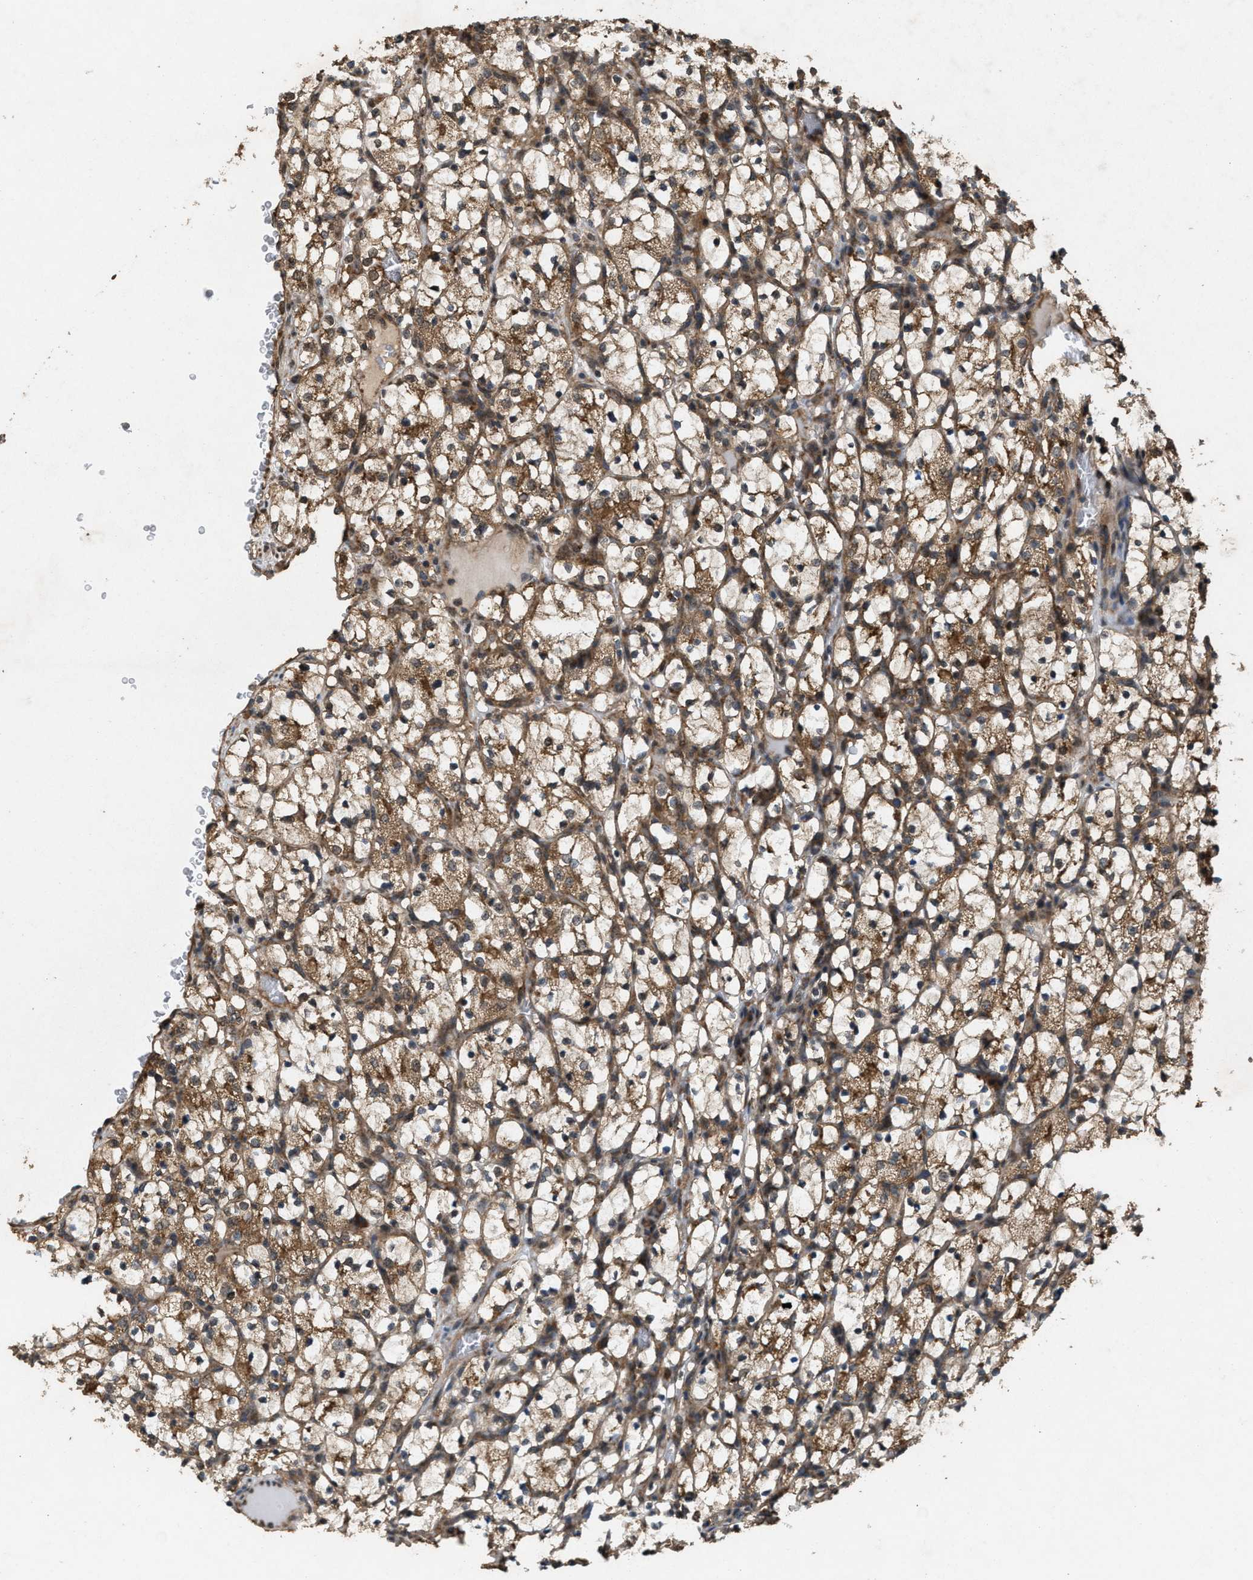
{"staining": {"intensity": "moderate", "quantity": ">75%", "location": "cytoplasmic/membranous"}, "tissue": "renal cancer", "cell_type": "Tumor cells", "image_type": "cancer", "snomed": [{"axis": "morphology", "description": "Adenocarcinoma, NOS"}, {"axis": "topography", "description": "Kidney"}], "caption": "Immunohistochemistry (IHC) photomicrograph of renal cancer stained for a protein (brown), which reveals medium levels of moderate cytoplasmic/membranous positivity in approximately >75% of tumor cells.", "gene": "ARHGEF5", "patient": {"sex": "female", "age": 69}}